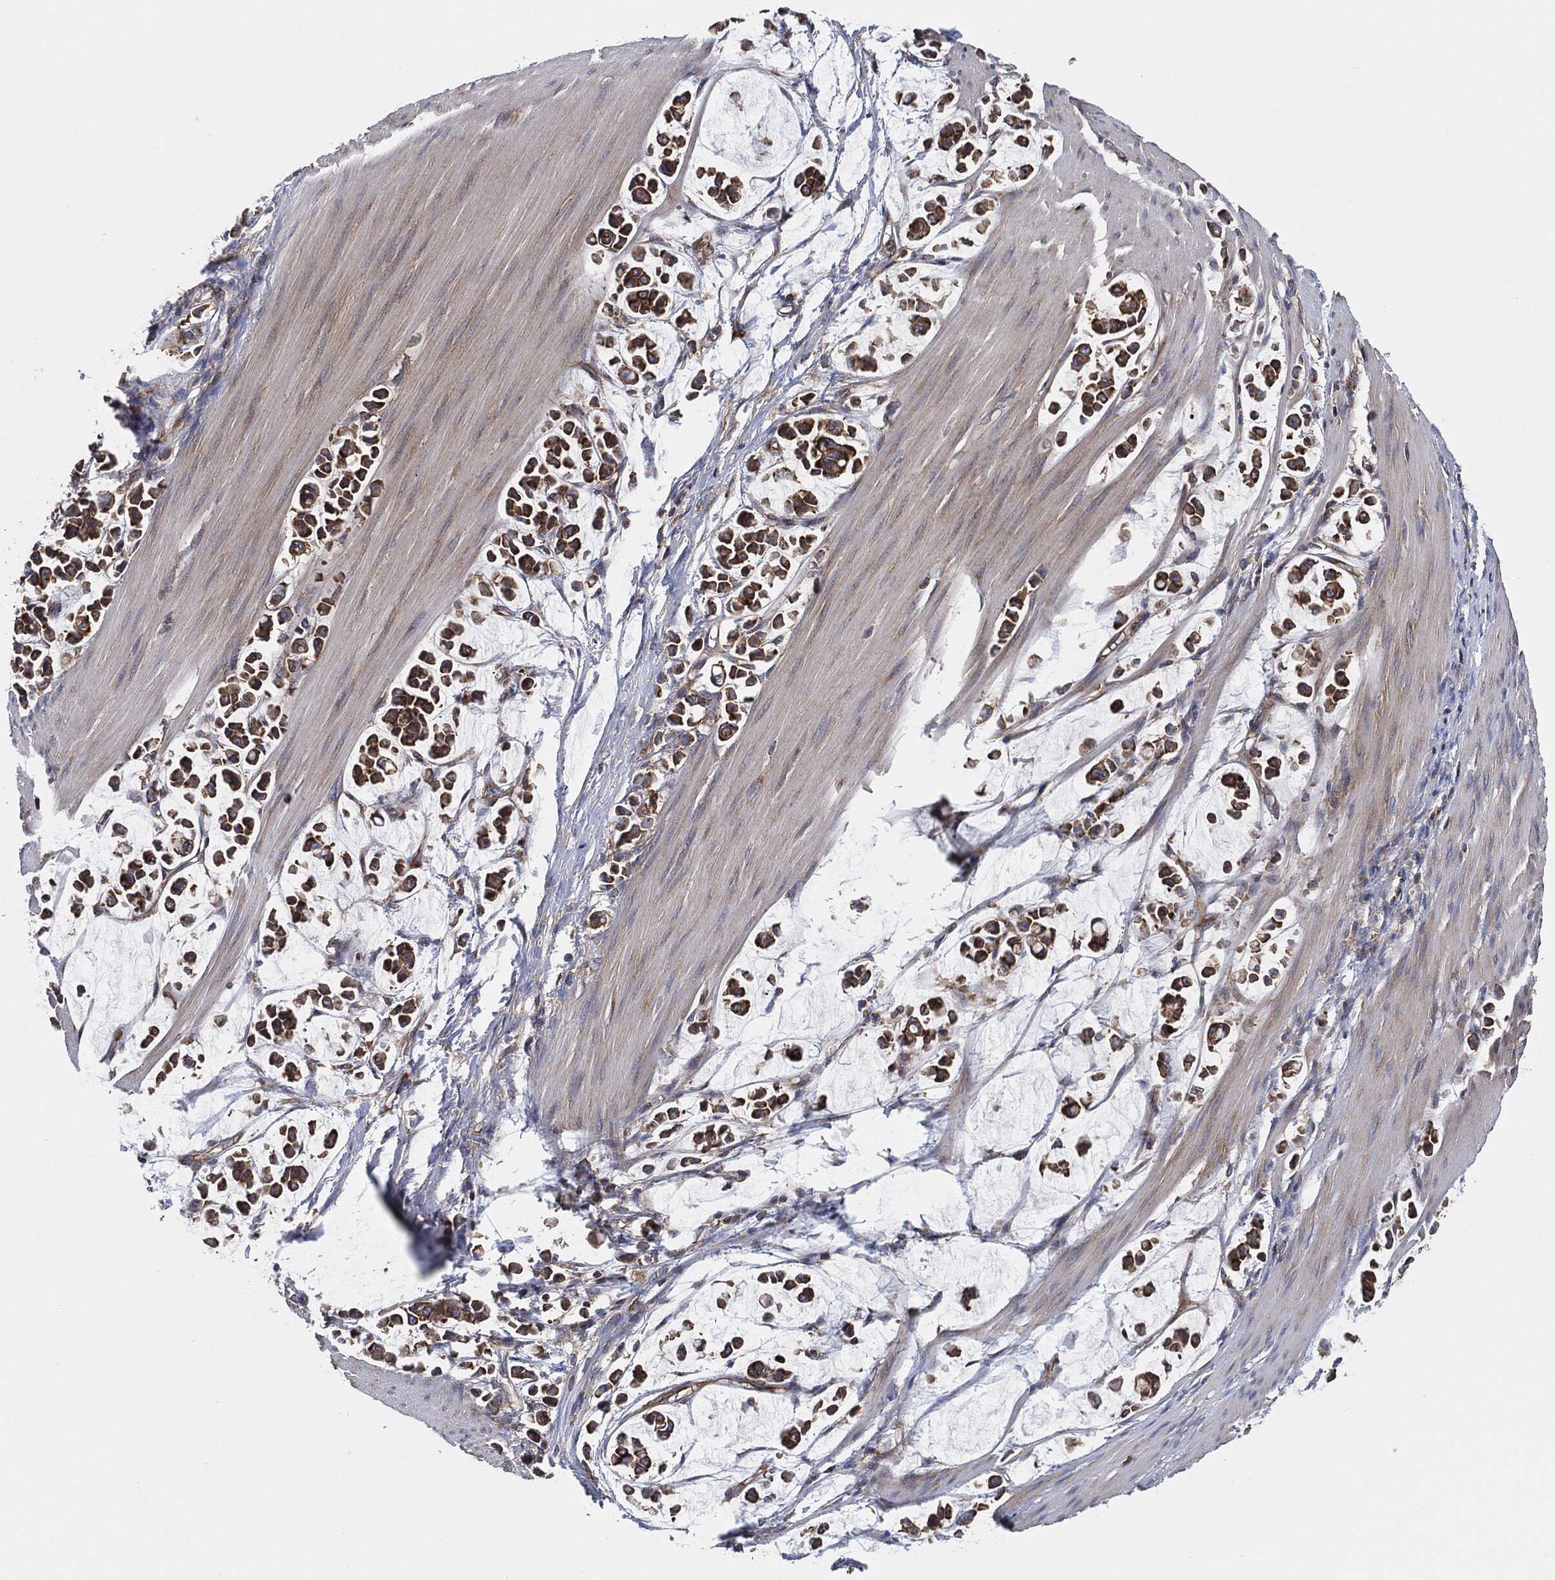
{"staining": {"intensity": "moderate", "quantity": ">75%", "location": "cytoplasmic/membranous"}, "tissue": "stomach cancer", "cell_type": "Tumor cells", "image_type": "cancer", "snomed": [{"axis": "morphology", "description": "Adenocarcinoma, NOS"}, {"axis": "topography", "description": "Stomach"}], "caption": "Brown immunohistochemical staining in human stomach cancer (adenocarcinoma) demonstrates moderate cytoplasmic/membranous positivity in approximately >75% of tumor cells.", "gene": "EIF2S2", "patient": {"sex": "male", "age": 82}}